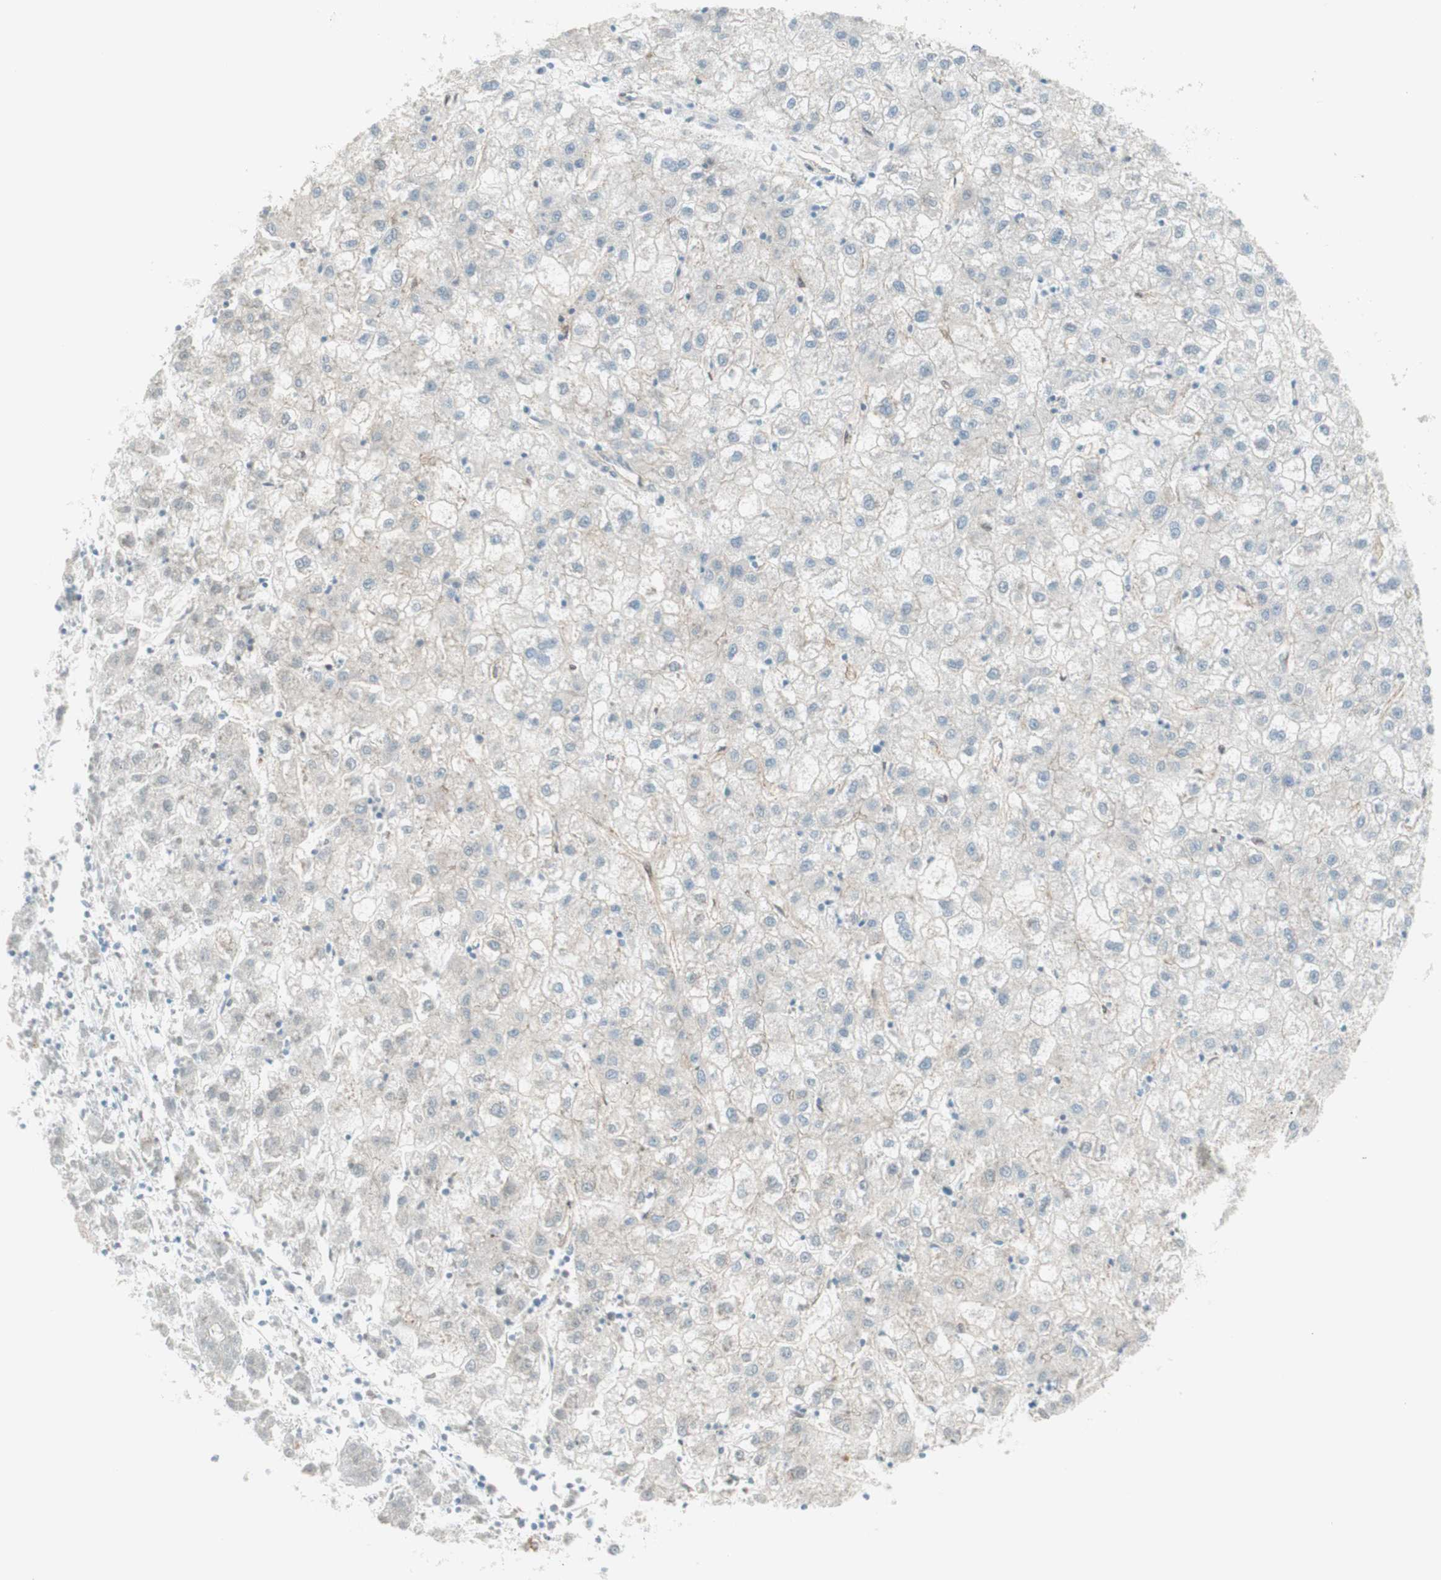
{"staining": {"intensity": "negative", "quantity": "none", "location": "none"}, "tissue": "liver cancer", "cell_type": "Tumor cells", "image_type": "cancer", "snomed": [{"axis": "morphology", "description": "Carcinoma, Hepatocellular, NOS"}, {"axis": "topography", "description": "Liver"}], "caption": "Immunohistochemical staining of liver cancer exhibits no significant expression in tumor cells. (DAB (3,3'-diaminobenzidine) immunohistochemistry, high magnification).", "gene": "MYO6", "patient": {"sex": "male", "age": 72}}